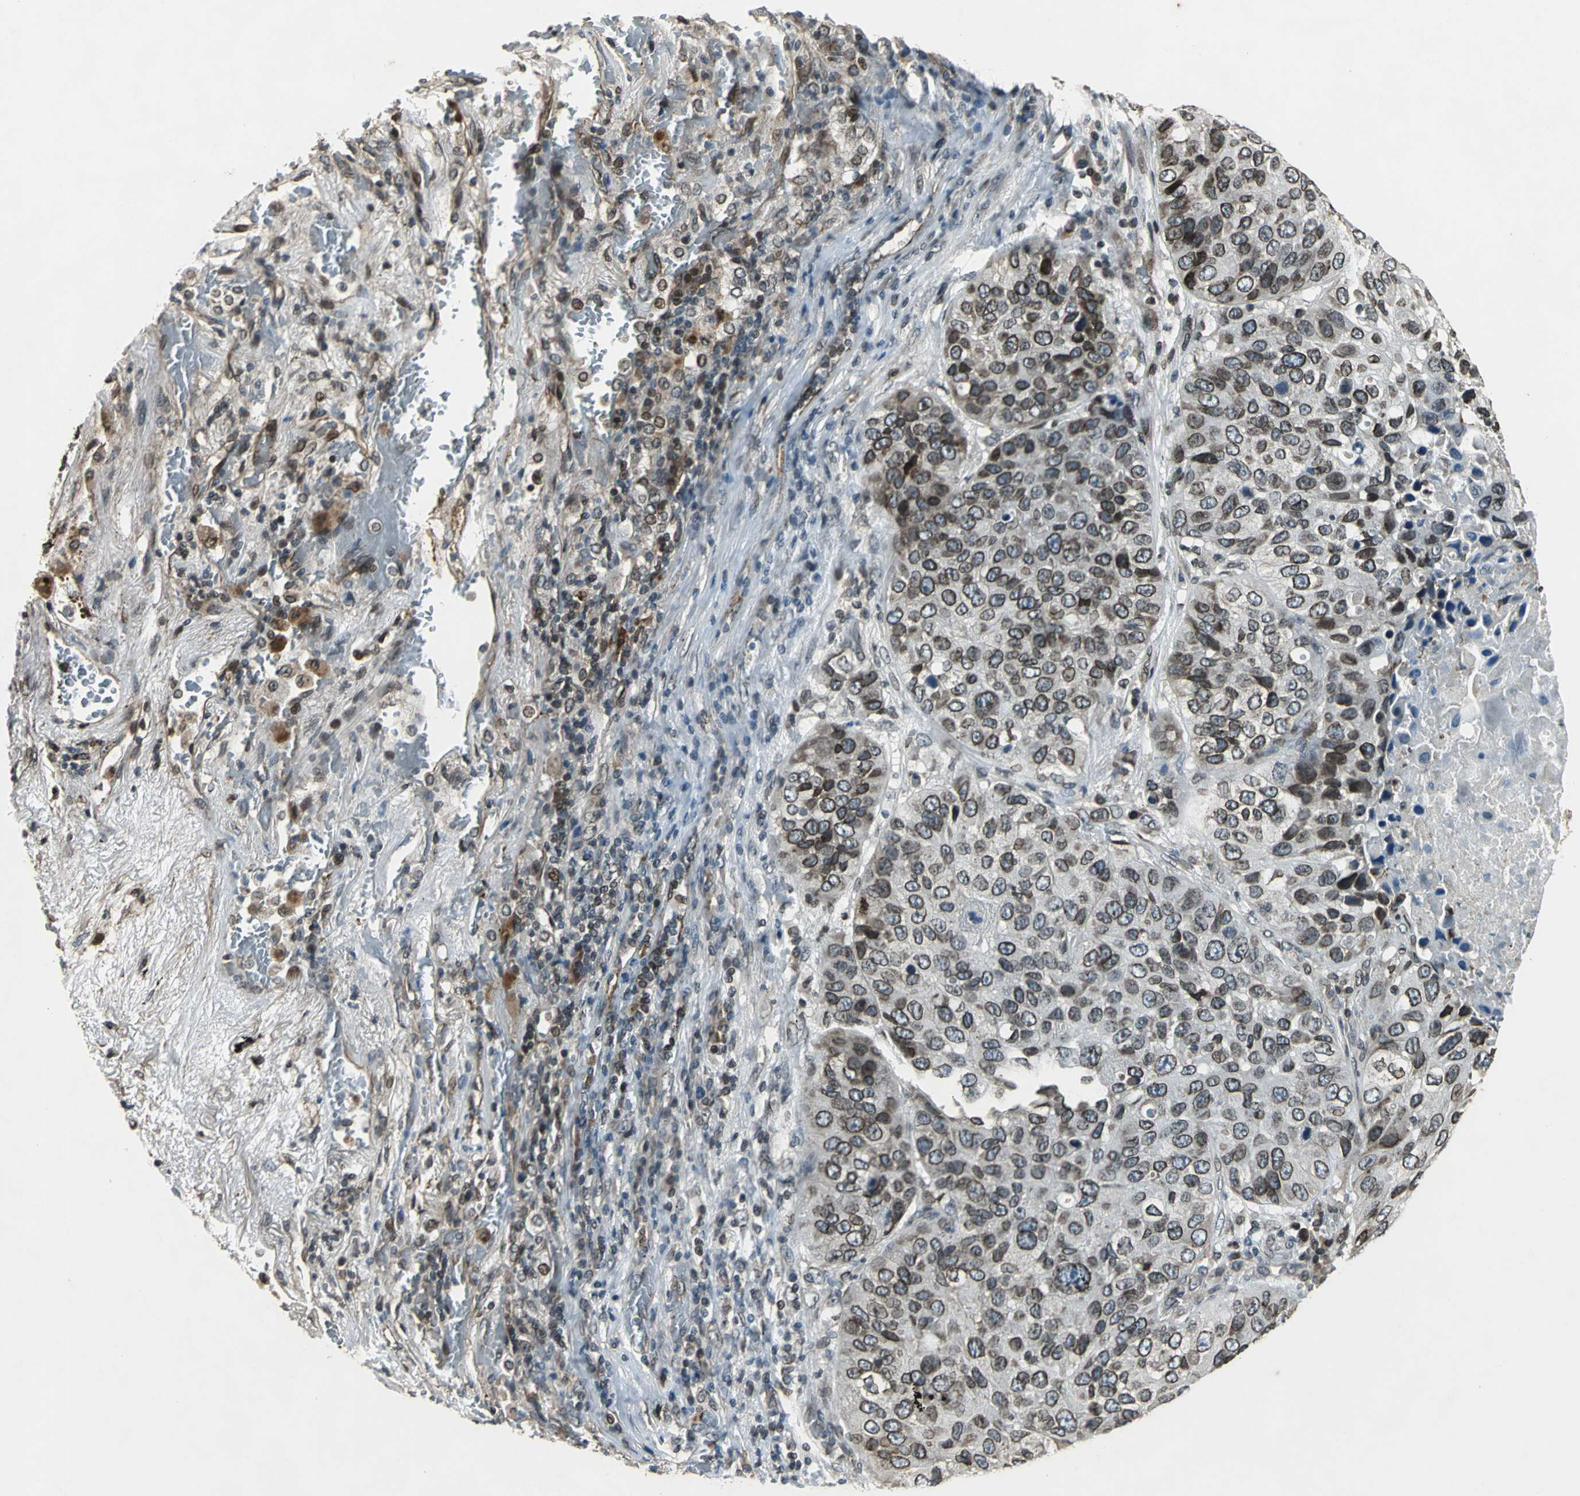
{"staining": {"intensity": "strong", "quantity": "25%-75%", "location": "cytoplasmic/membranous,nuclear"}, "tissue": "lung cancer", "cell_type": "Tumor cells", "image_type": "cancer", "snomed": [{"axis": "morphology", "description": "Squamous cell carcinoma, NOS"}, {"axis": "topography", "description": "Lung"}], "caption": "Immunohistochemistry (IHC) photomicrograph of neoplastic tissue: squamous cell carcinoma (lung) stained using immunohistochemistry (IHC) exhibits high levels of strong protein expression localized specifically in the cytoplasmic/membranous and nuclear of tumor cells, appearing as a cytoplasmic/membranous and nuclear brown color.", "gene": "BRIP1", "patient": {"sex": "male", "age": 57}}